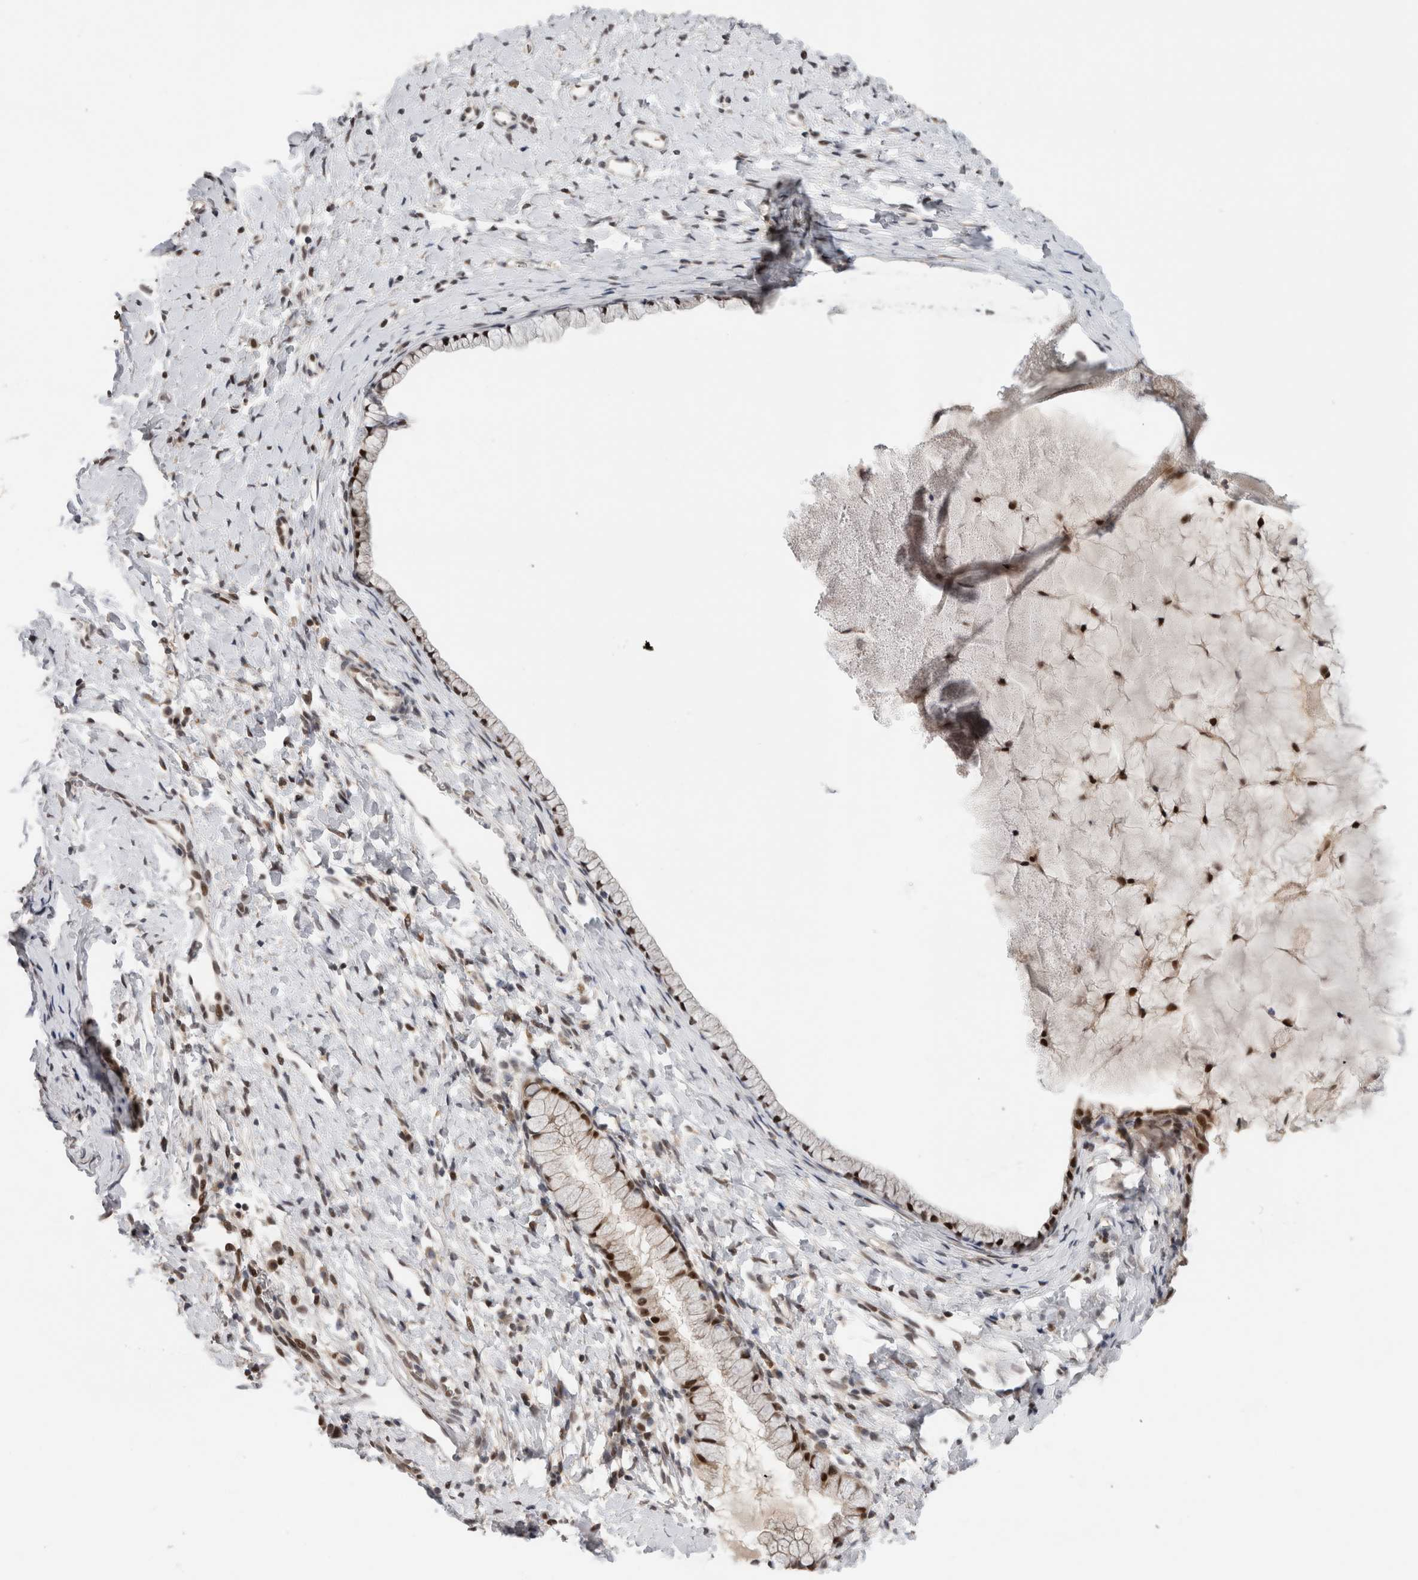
{"staining": {"intensity": "moderate", "quantity": ">75%", "location": "nuclear"}, "tissue": "cervix", "cell_type": "Glandular cells", "image_type": "normal", "snomed": [{"axis": "morphology", "description": "Normal tissue, NOS"}, {"axis": "topography", "description": "Cervix"}], "caption": "Immunohistochemical staining of normal human cervix shows medium levels of moderate nuclear positivity in about >75% of glandular cells.", "gene": "ZNF521", "patient": {"sex": "female", "age": 72}}